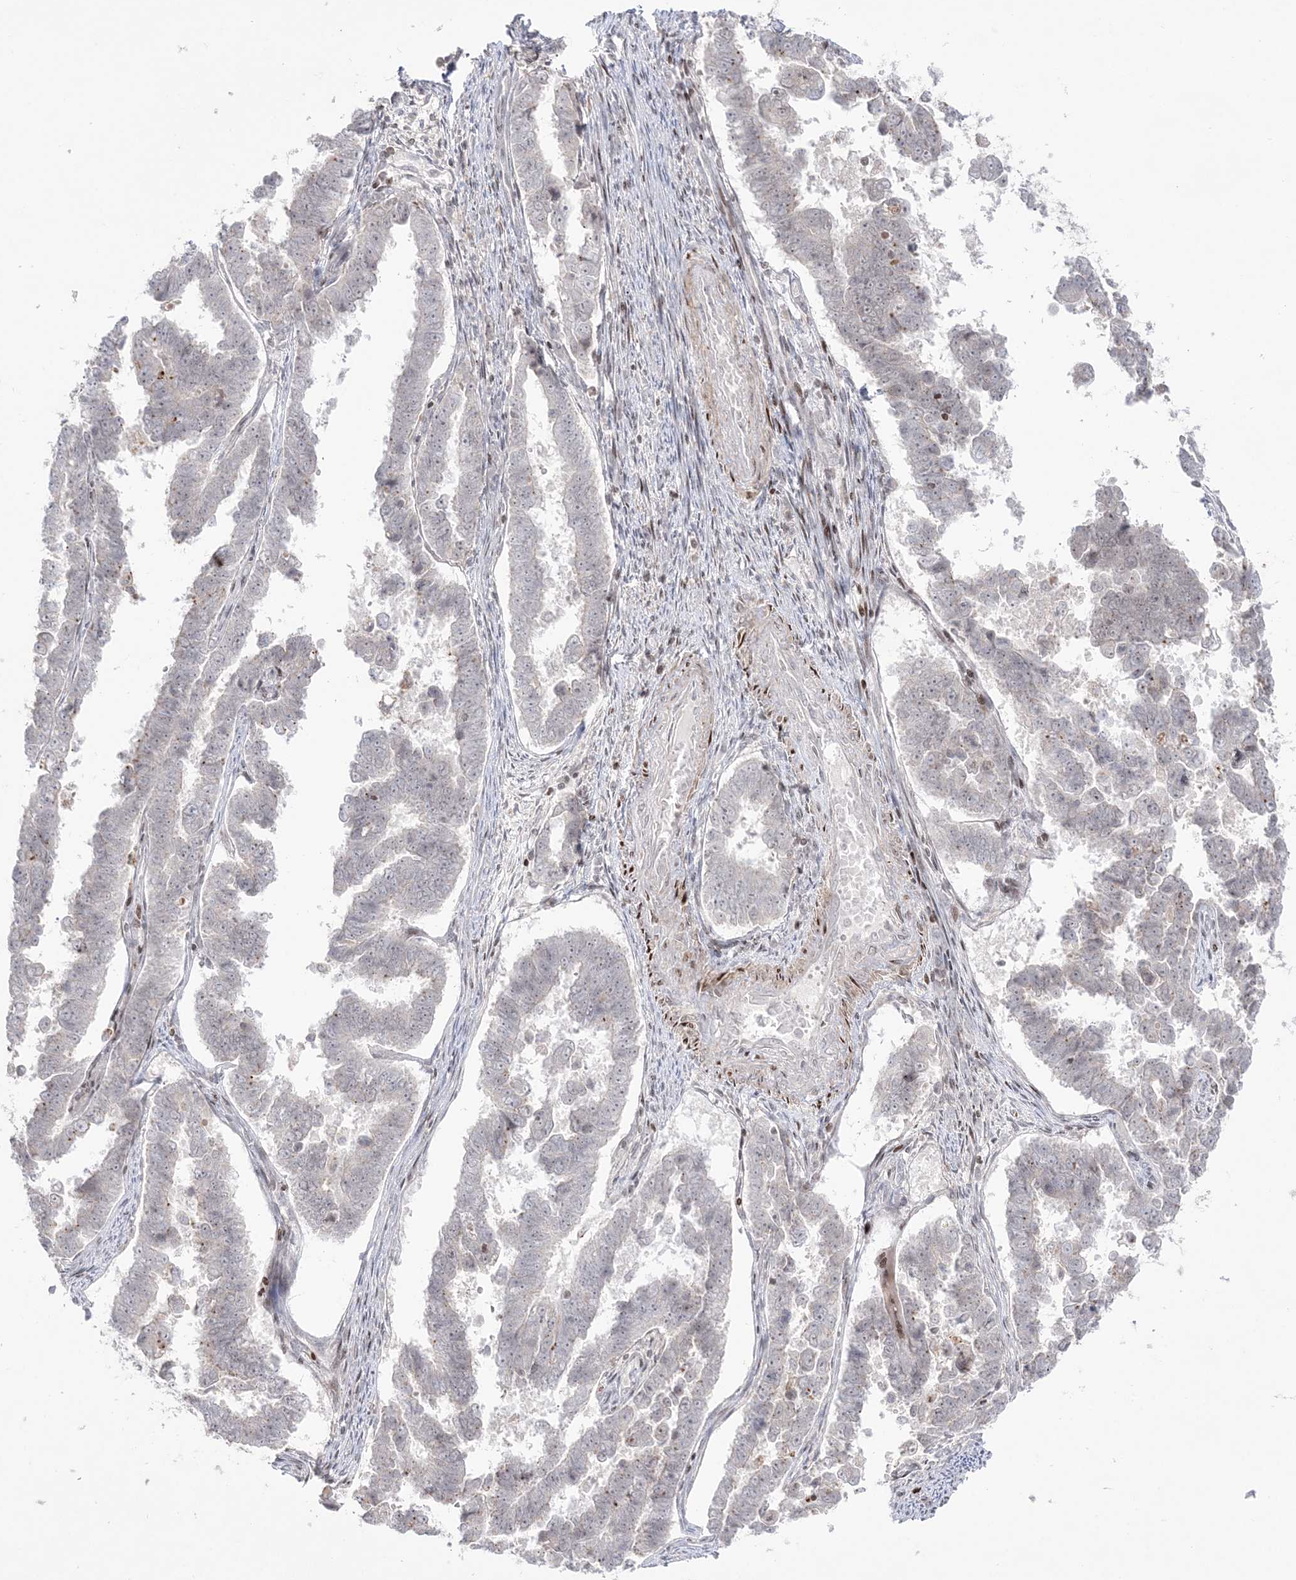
{"staining": {"intensity": "negative", "quantity": "none", "location": "none"}, "tissue": "endometrial cancer", "cell_type": "Tumor cells", "image_type": "cancer", "snomed": [{"axis": "morphology", "description": "Adenocarcinoma, NOS"}, {"axis": "topography", "description": "Endometrium"}], "caption": "DAB (3,3'-diaminobenzidine) immunohistochemical staining of human endometrial cancer (adenocarcinoma) exhibits no significant staining in tumor cells.", "gene": "SH3BP4", "patient": {"sex": "female", "age": 75}}